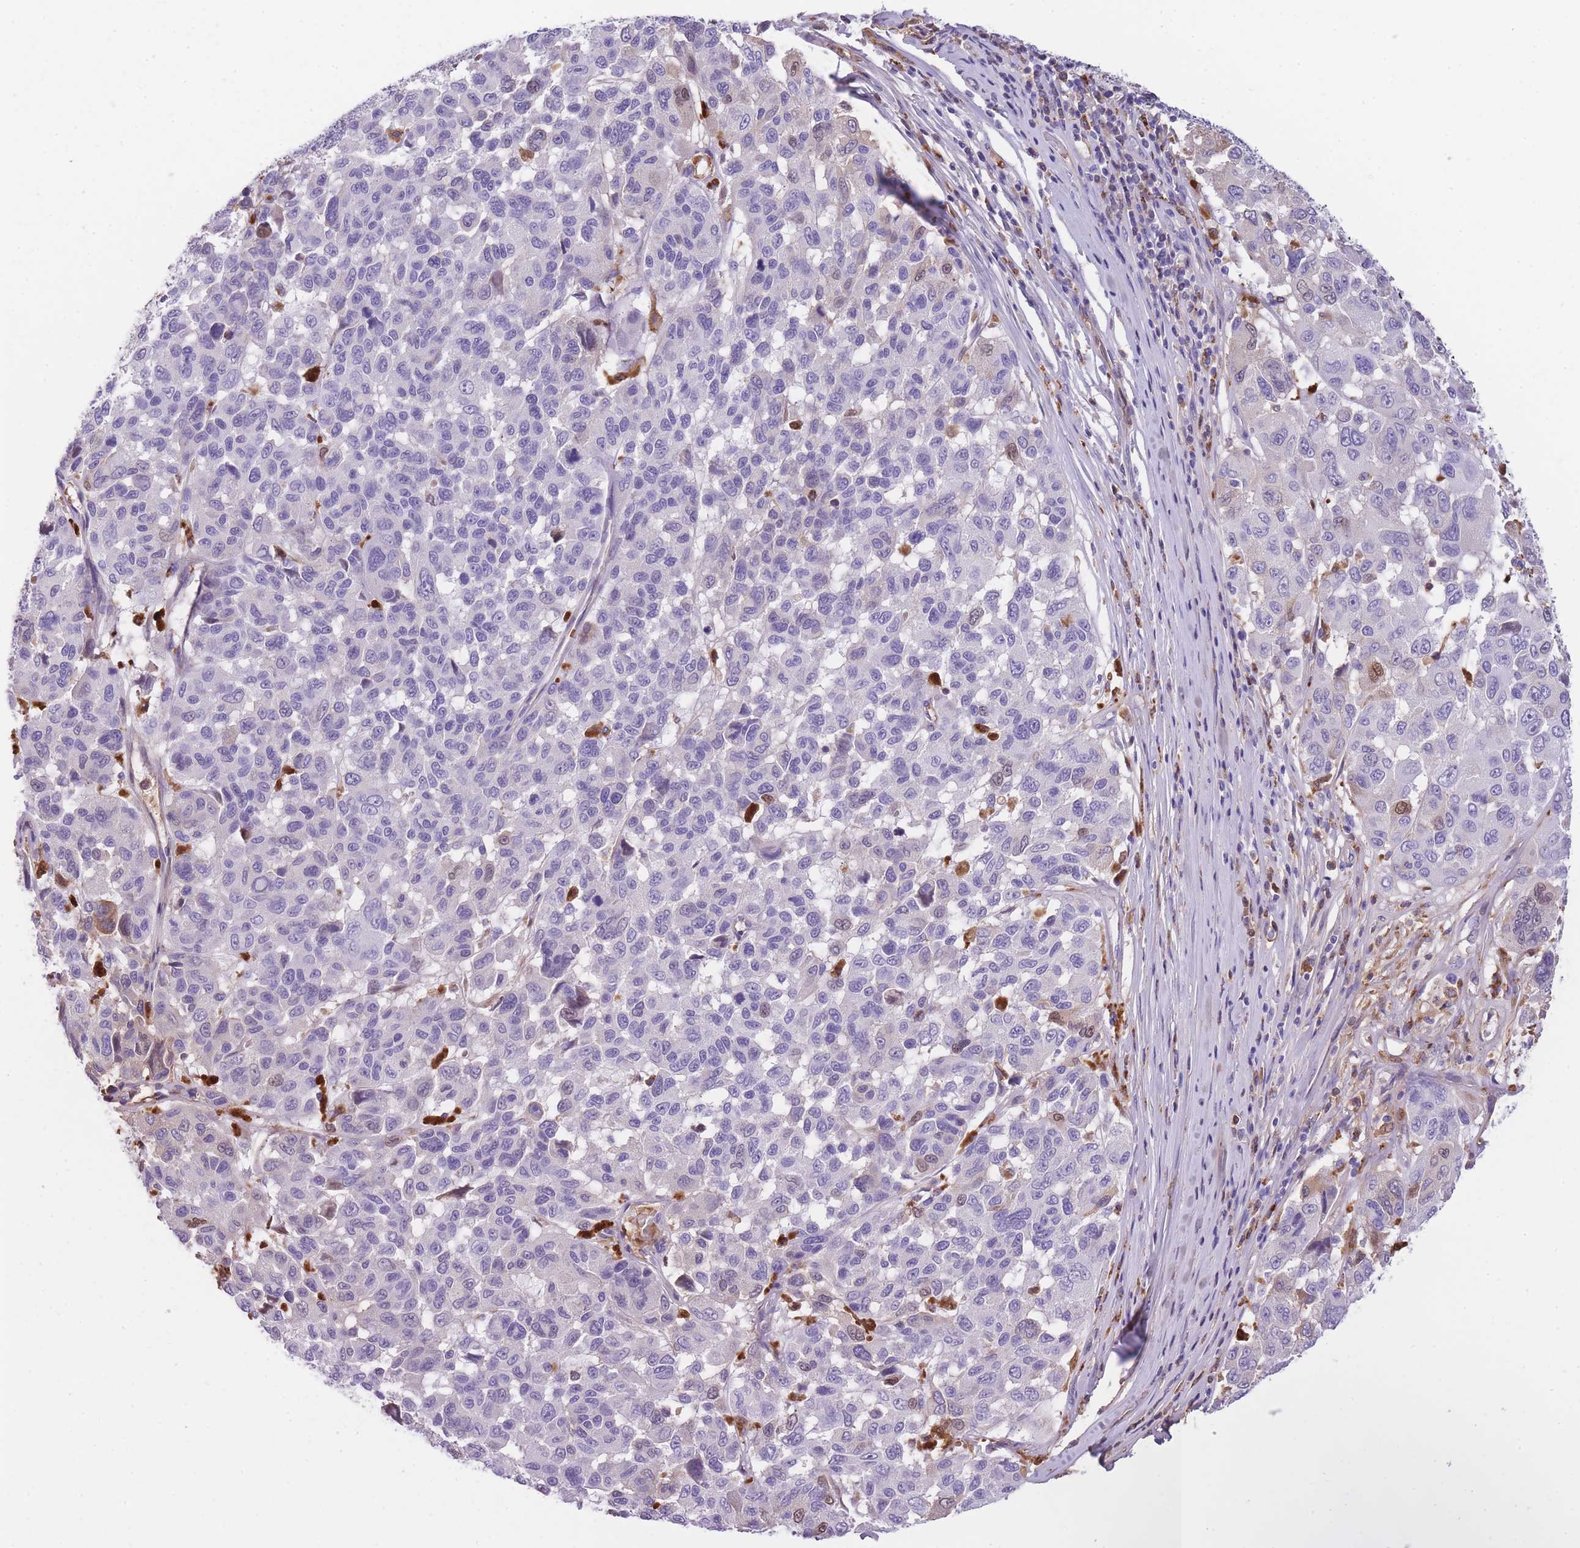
{"staining": {"intensity": "negative", "quantity": "none", "location": "none"}, "tissue": "melanoma", "cell_type": "Tumor cells", "image_type": "cancer", "snomed": [{"axis": "morphology", "description": "Malignant melanoma, NOS"}, {"axis": "topography", "description": "Skin"}], "caption": "A high-resolution image shows immunohistochemistry staining of melanoma, which exhibits no significant expression in tumor cells. Nuclei are stained in blue.", "gene": "GNAT1", "patient": {"sex": "female", "age": 66}}